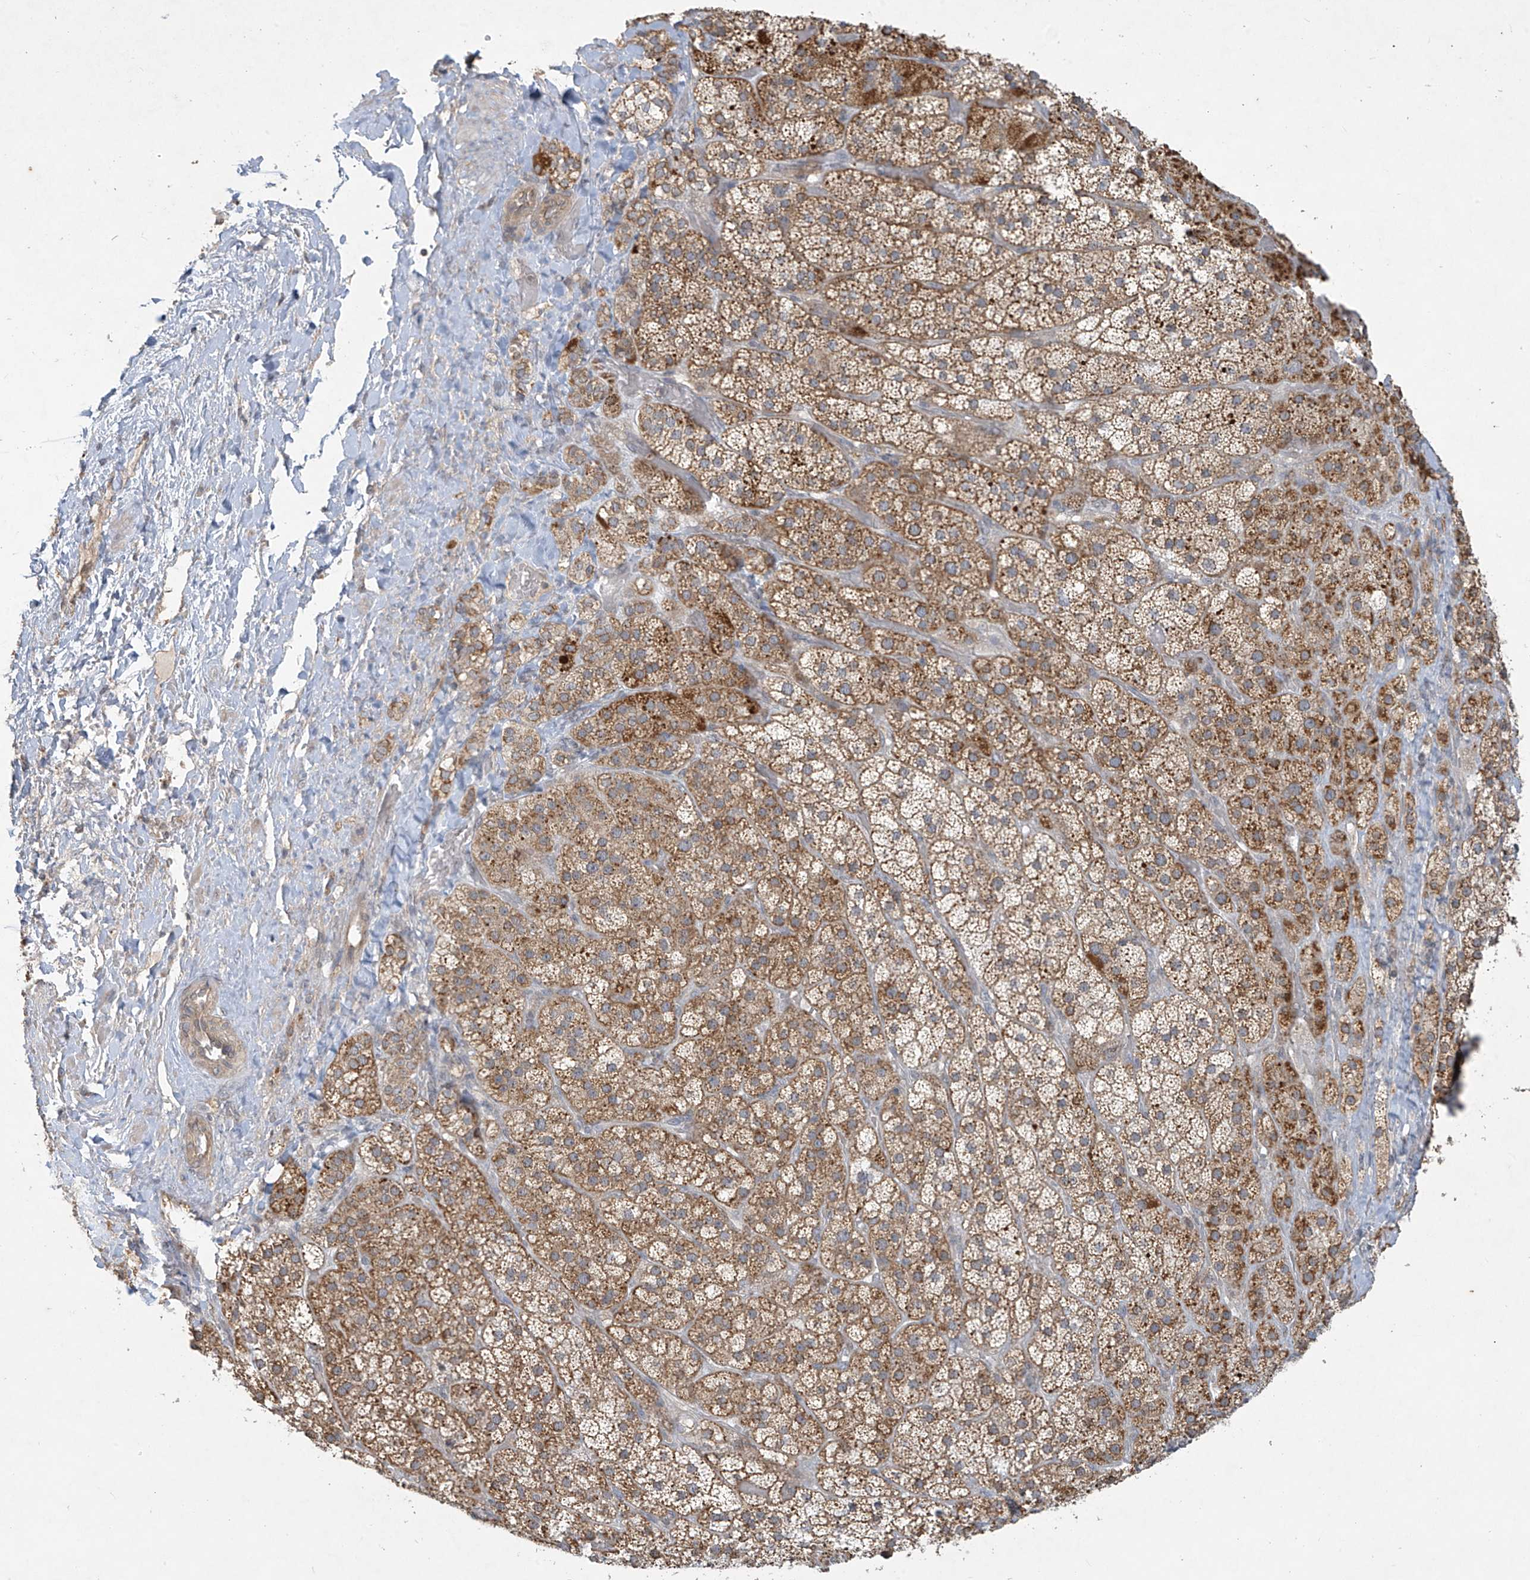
{"staining": {"intensity": "moderate", "quantity": ">75%", "location": "cytoplasmic/membranous"}, "tissue": "adrenal gland", "cell_type": "Glandular cells", "image_type": "normal", "snomed": [{"axis": "morphology", "description": "Normal tissue, NOS"}, {"axis": "topography", "description": "Adrenal gland"}], "caption": "Approximately >75% of glandular cells in benign adrenal gland show moderate cytoplasmic/membranous protein staining as visualized by brown immunohistochemical staining.", "gene": "DGKQ", "patient": {"sex": "male", "age": 57}}